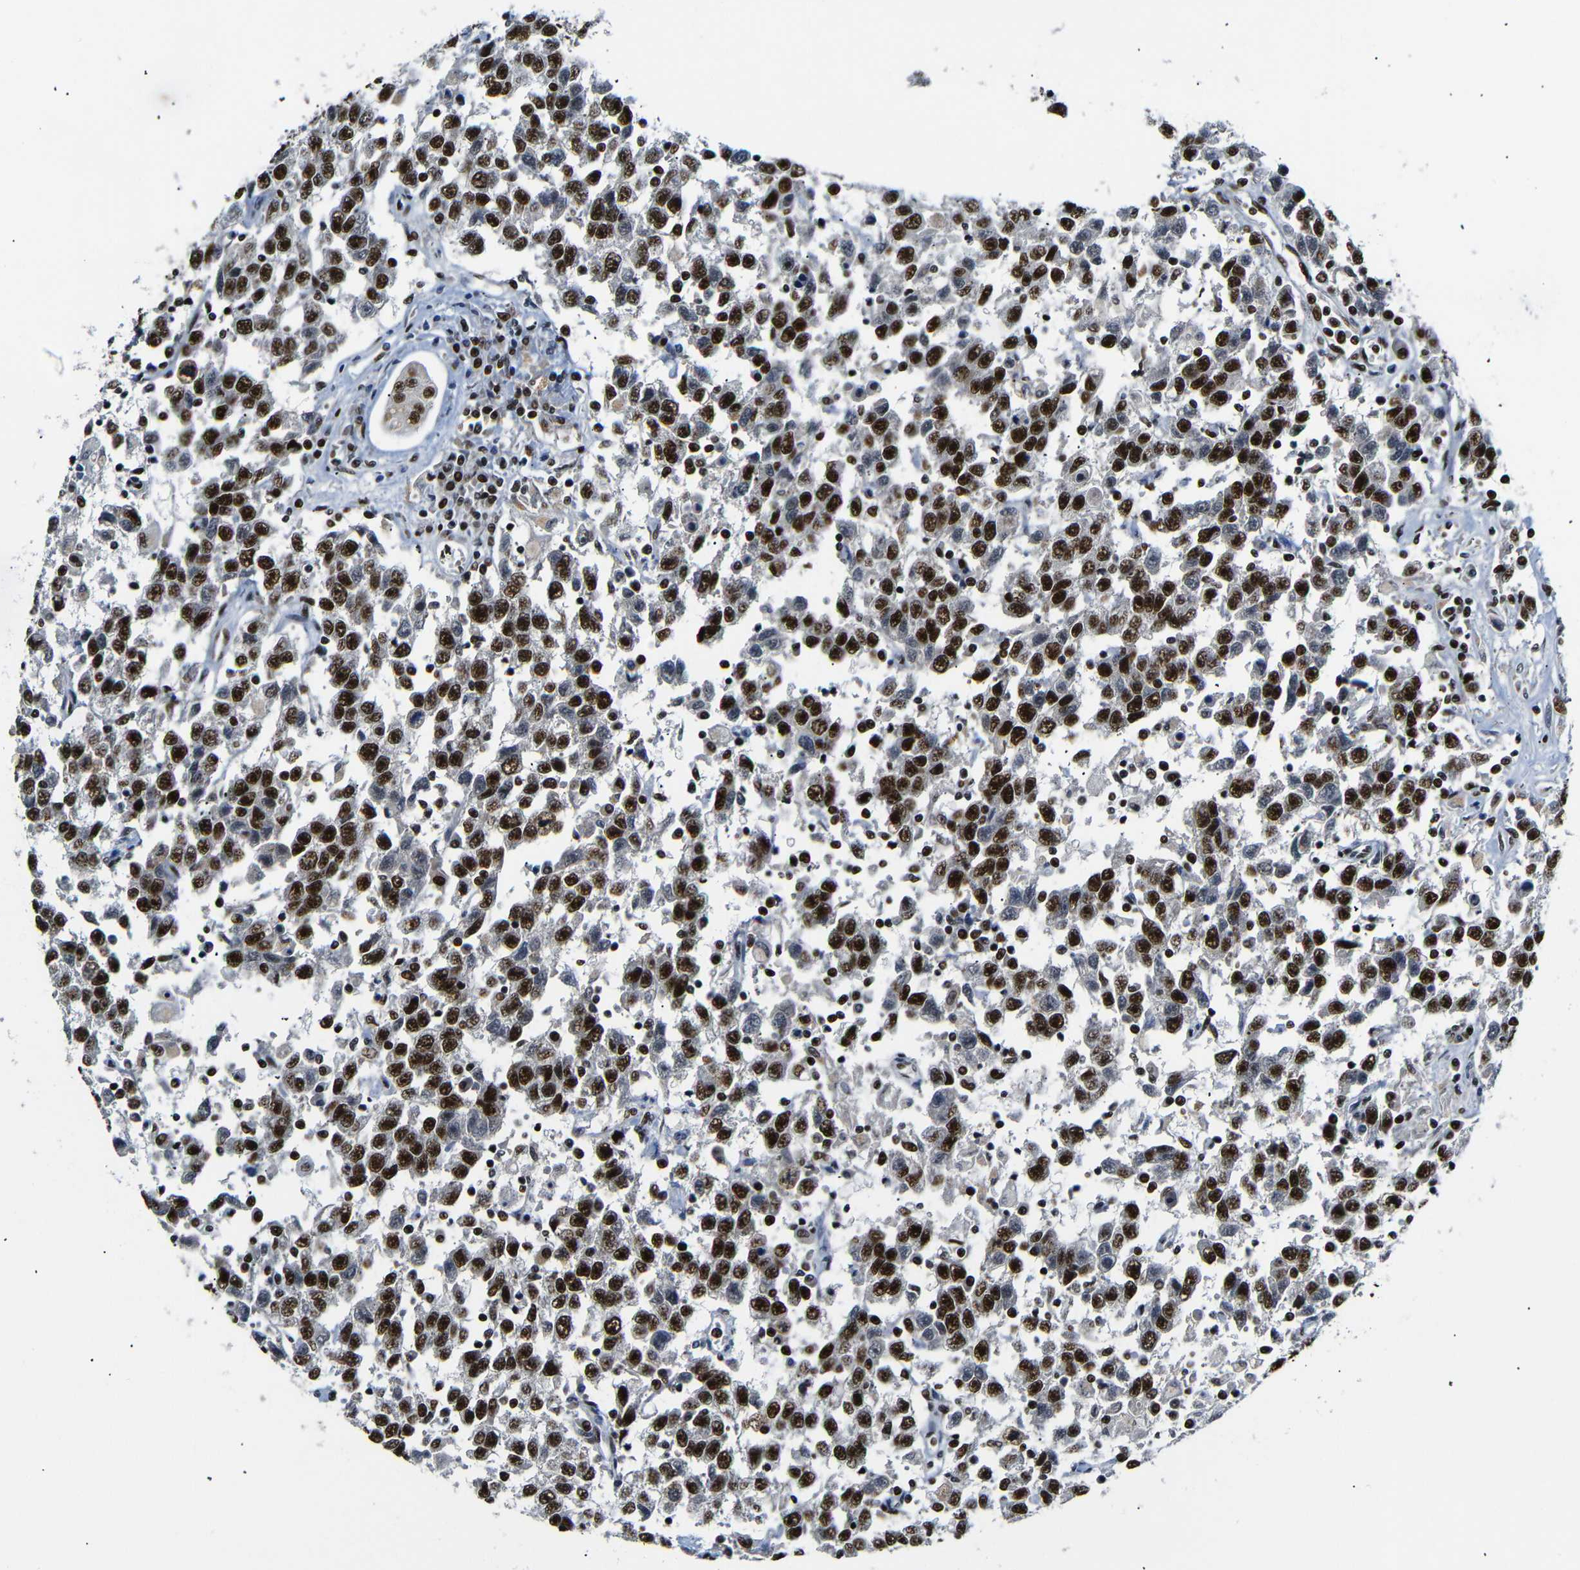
{"staining": {"intensity": "strong", "quantity": ">75%", "location": "nuclear"}, "tissue": "testis cancer", "cell_type": "Tumor cells", "image_type": "cancer", "snomed": [{"axis": "morphology", "description": "Seminoma, NOS"}, {"axis": "topography", "description": "Testis"}], "caption": "DAB immunohistochemical staining of testis seminoma reveals strong nuclear protein staining in approximately >75% of tumor cells.", "gene": "SETDB2", "patient": {"sex": "male", "age": 41}}